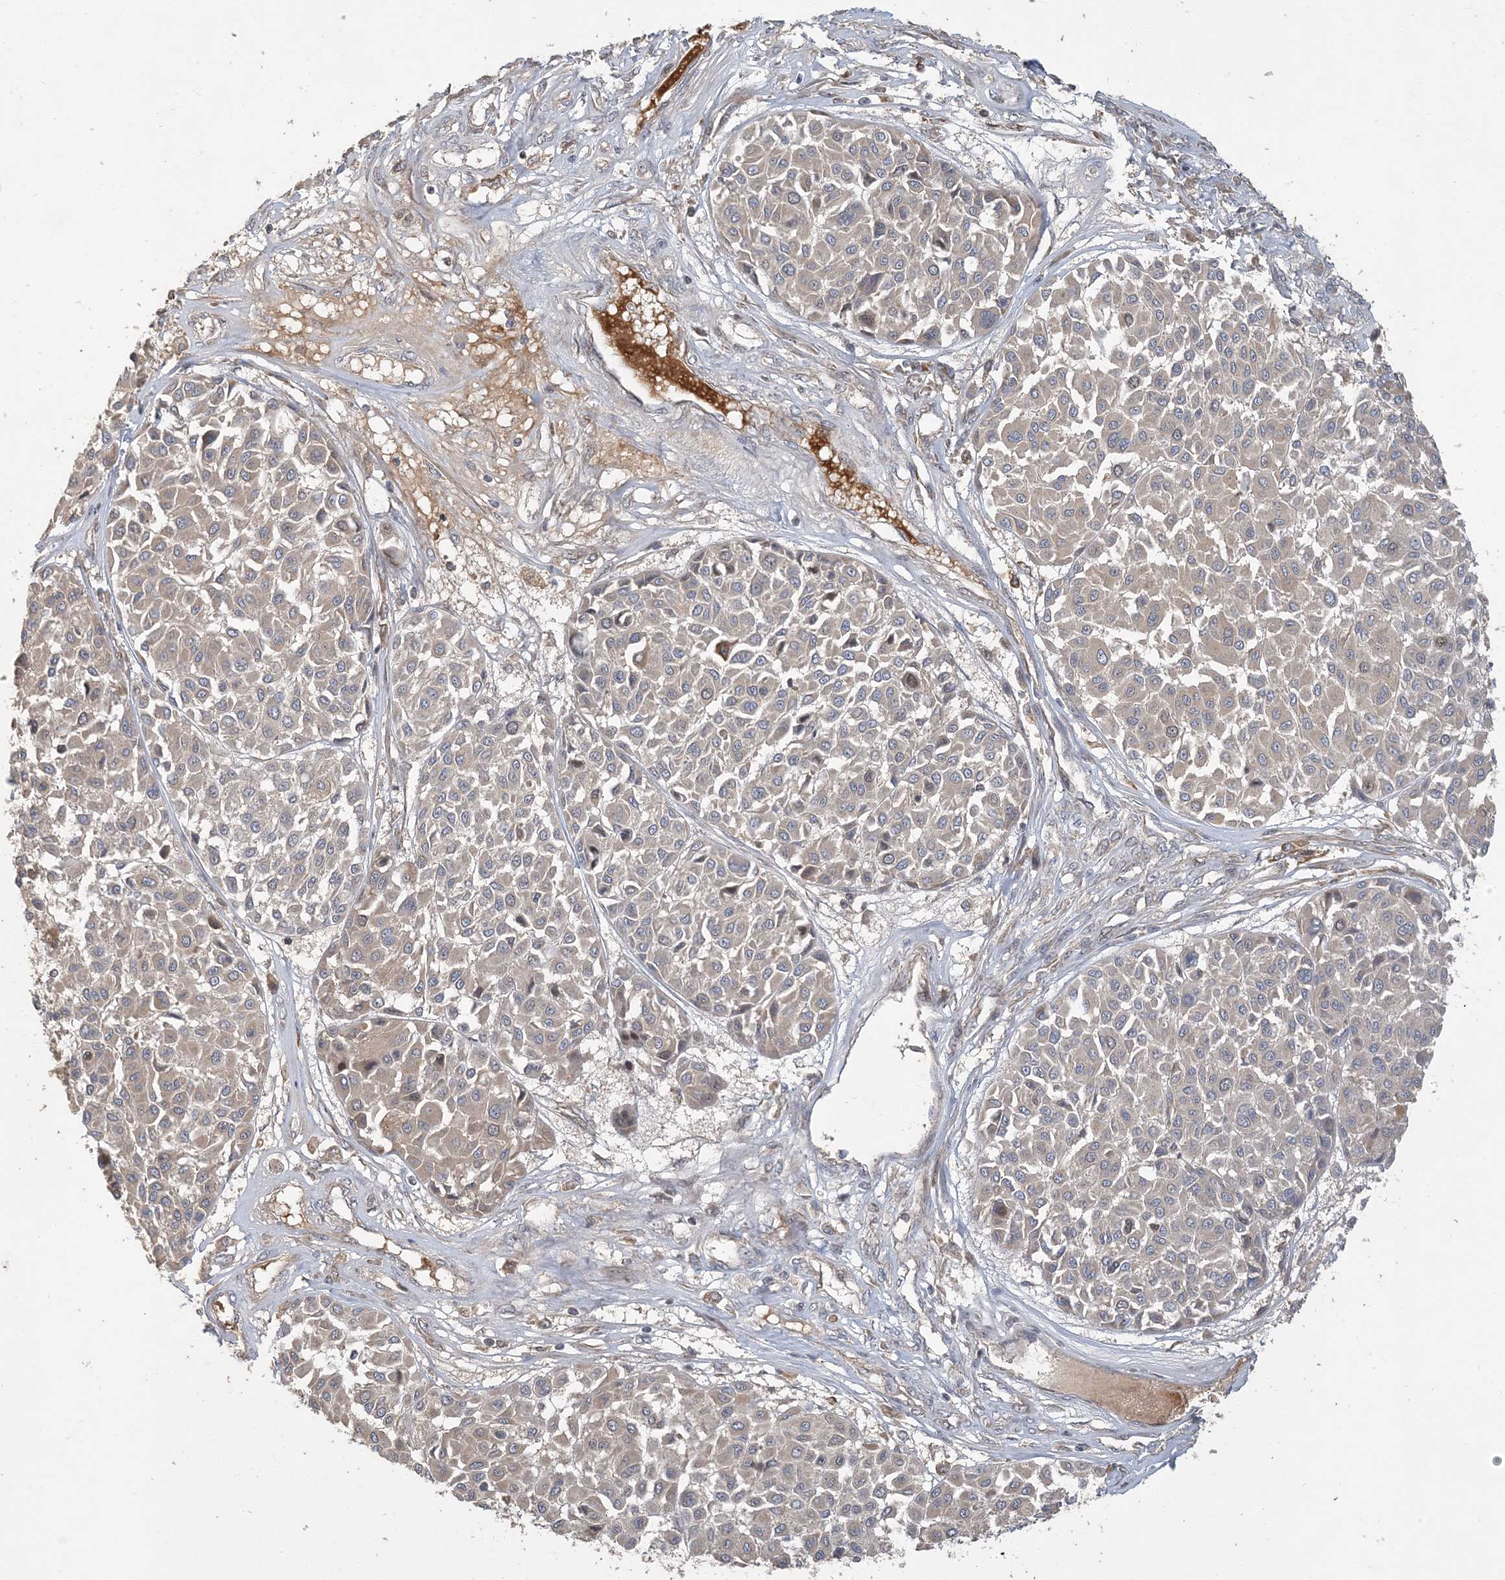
{"staining": {"intensity": "weak", "quantity": ">75%", "location": "cytoplasmic/membranous"}, "tissue": "melanoma", "cell_type": "Tumor cells", "image_type": "cancer", "snomed": [{"axis": "morphology", "description": "Malignant melanoma, Metastatic site"}, {"axis": "topography", "description": "Soft tissue"}], "caption": "Malignant melanoma (metastatic site) tissue shows weak cytoplasmic/membranous positivity in about >75% of tumor cells", "gene": "TRAIP", "patient": {"sex": "male", "age": 41}}